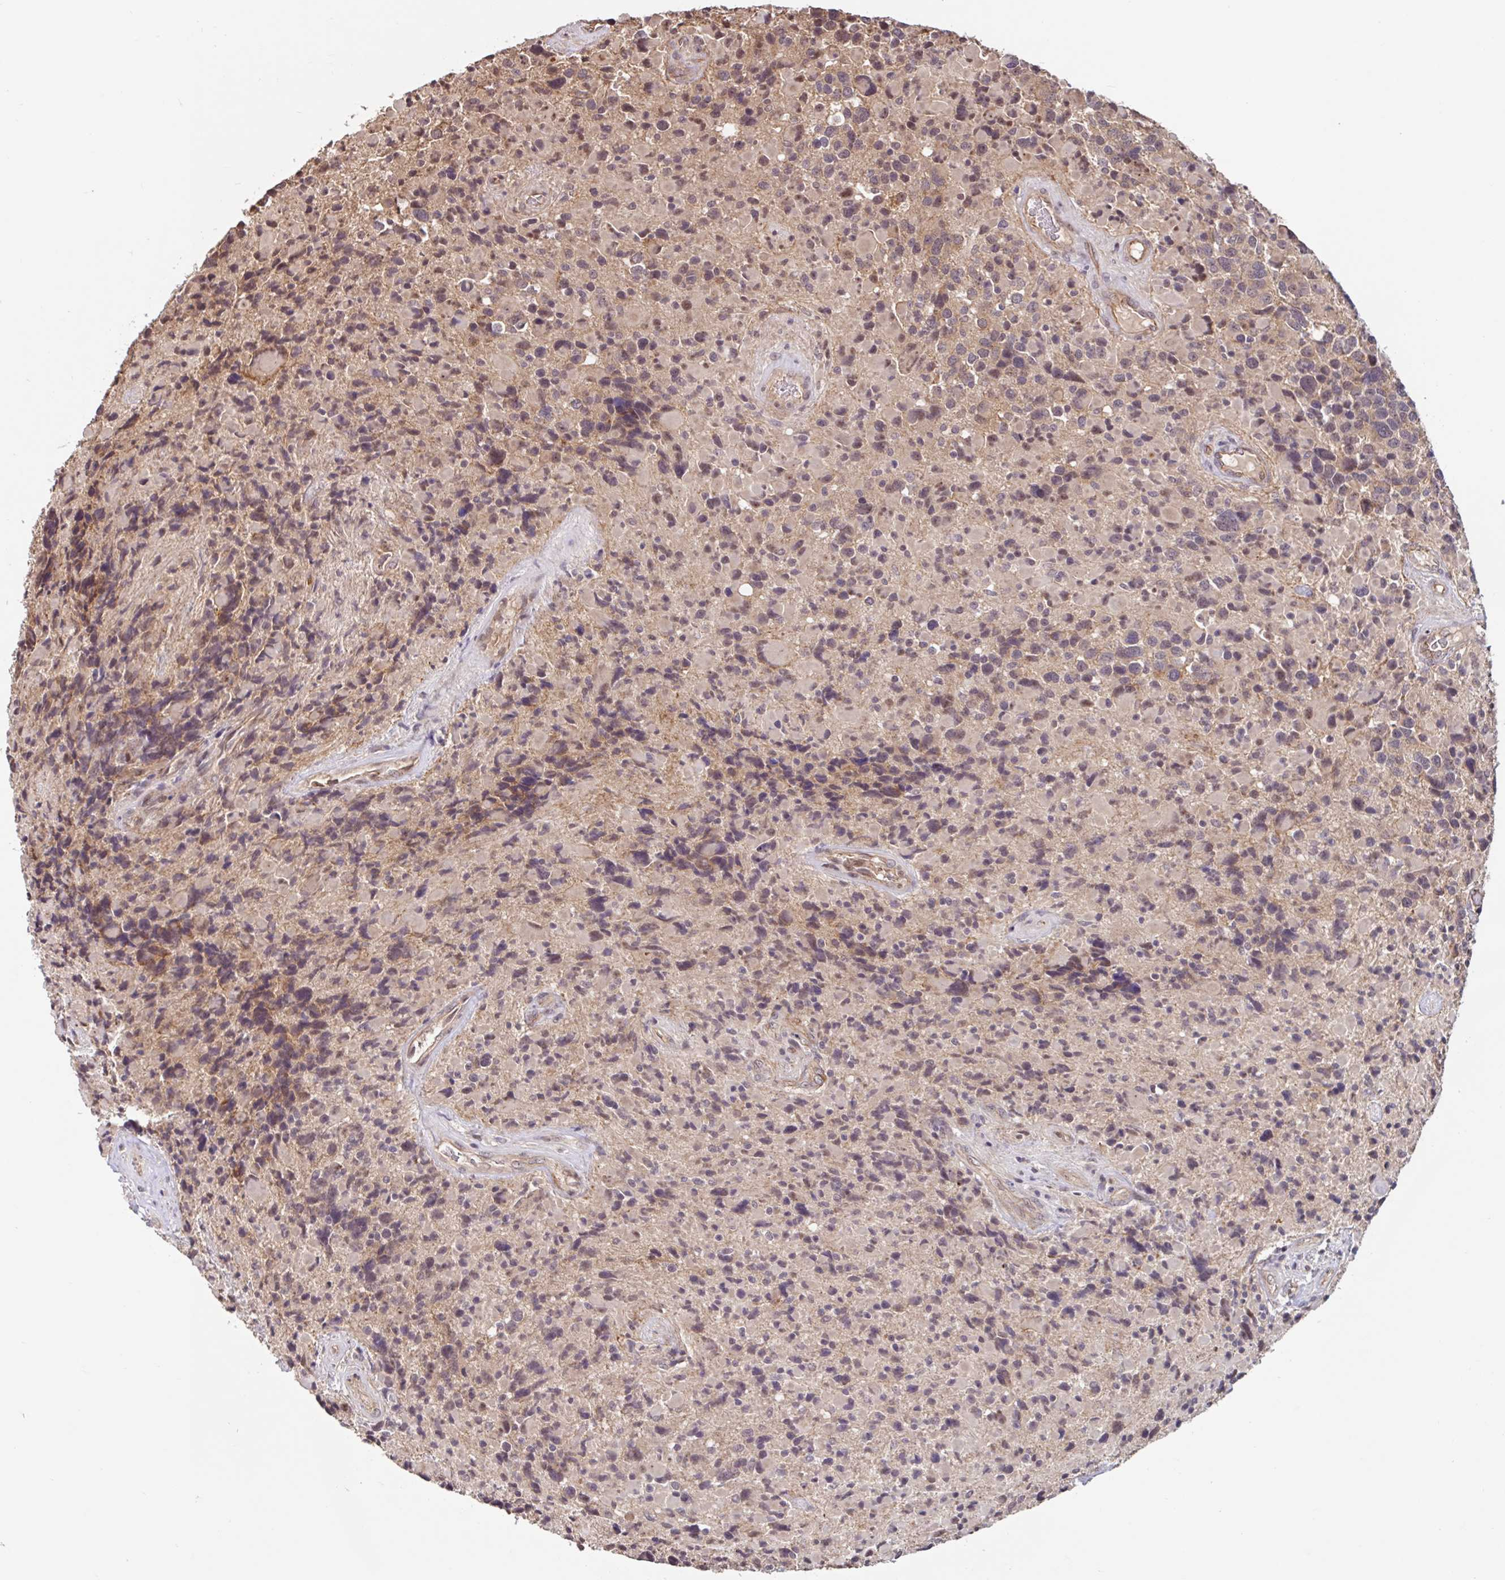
{"staining": {"intensity": "moderate", "quantity": "<25%", "location": "cytoplasmic/membranous,nuclear"}, "tissue": "glioma", "cell_type": "Tumor cells", "image_type": "cancer", "snomed": [{"axis": "morphology", "description": "Glioma, malignant, High grade"}, {"axis": "topography", "description": "Brain"}], "caption": "DAB immunohistochemical staining of glioma reveals moderate cytoplasmic/membranous and nuclear protein expression in approximately <25% of tumor cells.", "gene": "STYXL1", "patient": {"sex": "female", "age": 40}}